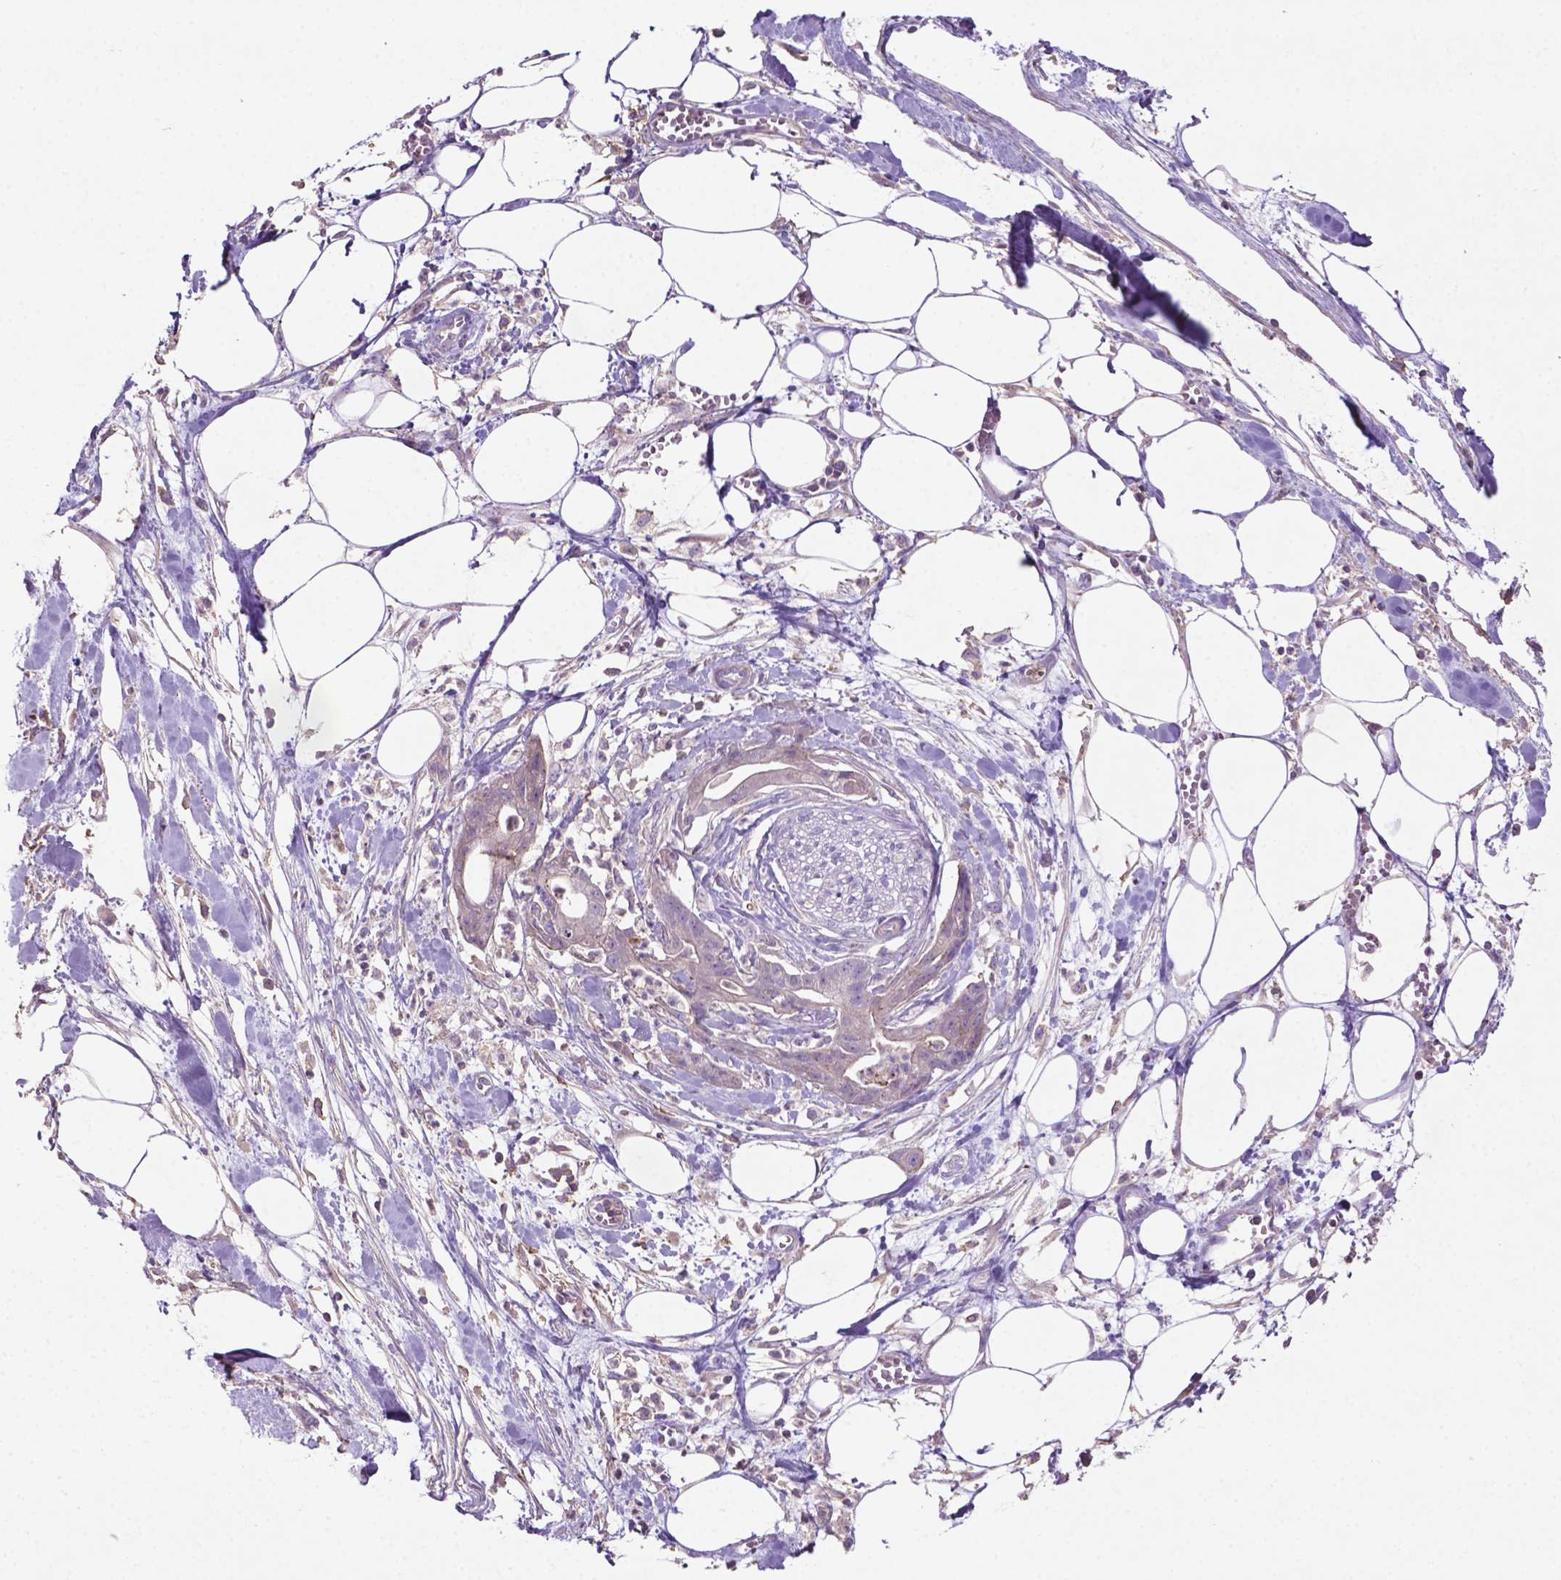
{"staining": {"intensity": "negative", "quantity": "none", "location": "none"}, "tissue": "pancreatic cancer", "cell_type": "Tumor cells", "image_type": "cancer", "snomed": [{"axis": "morphology", "description": "Normal tissue, NOS"}, {"axis": "morphology", "description": "Adenocarcinoma, NOS"}, {"axis": "topography", "description": "Lymph node"}, {"axis": "topography", "description": "Pancreas"}], "caption": "Histopathology image shows no protein expression in tumor cells of pancreatic cancer (adenocarcinoma) tissue.", "gene": "BMP4", "patient": {"sex": "female", "age": 58}}